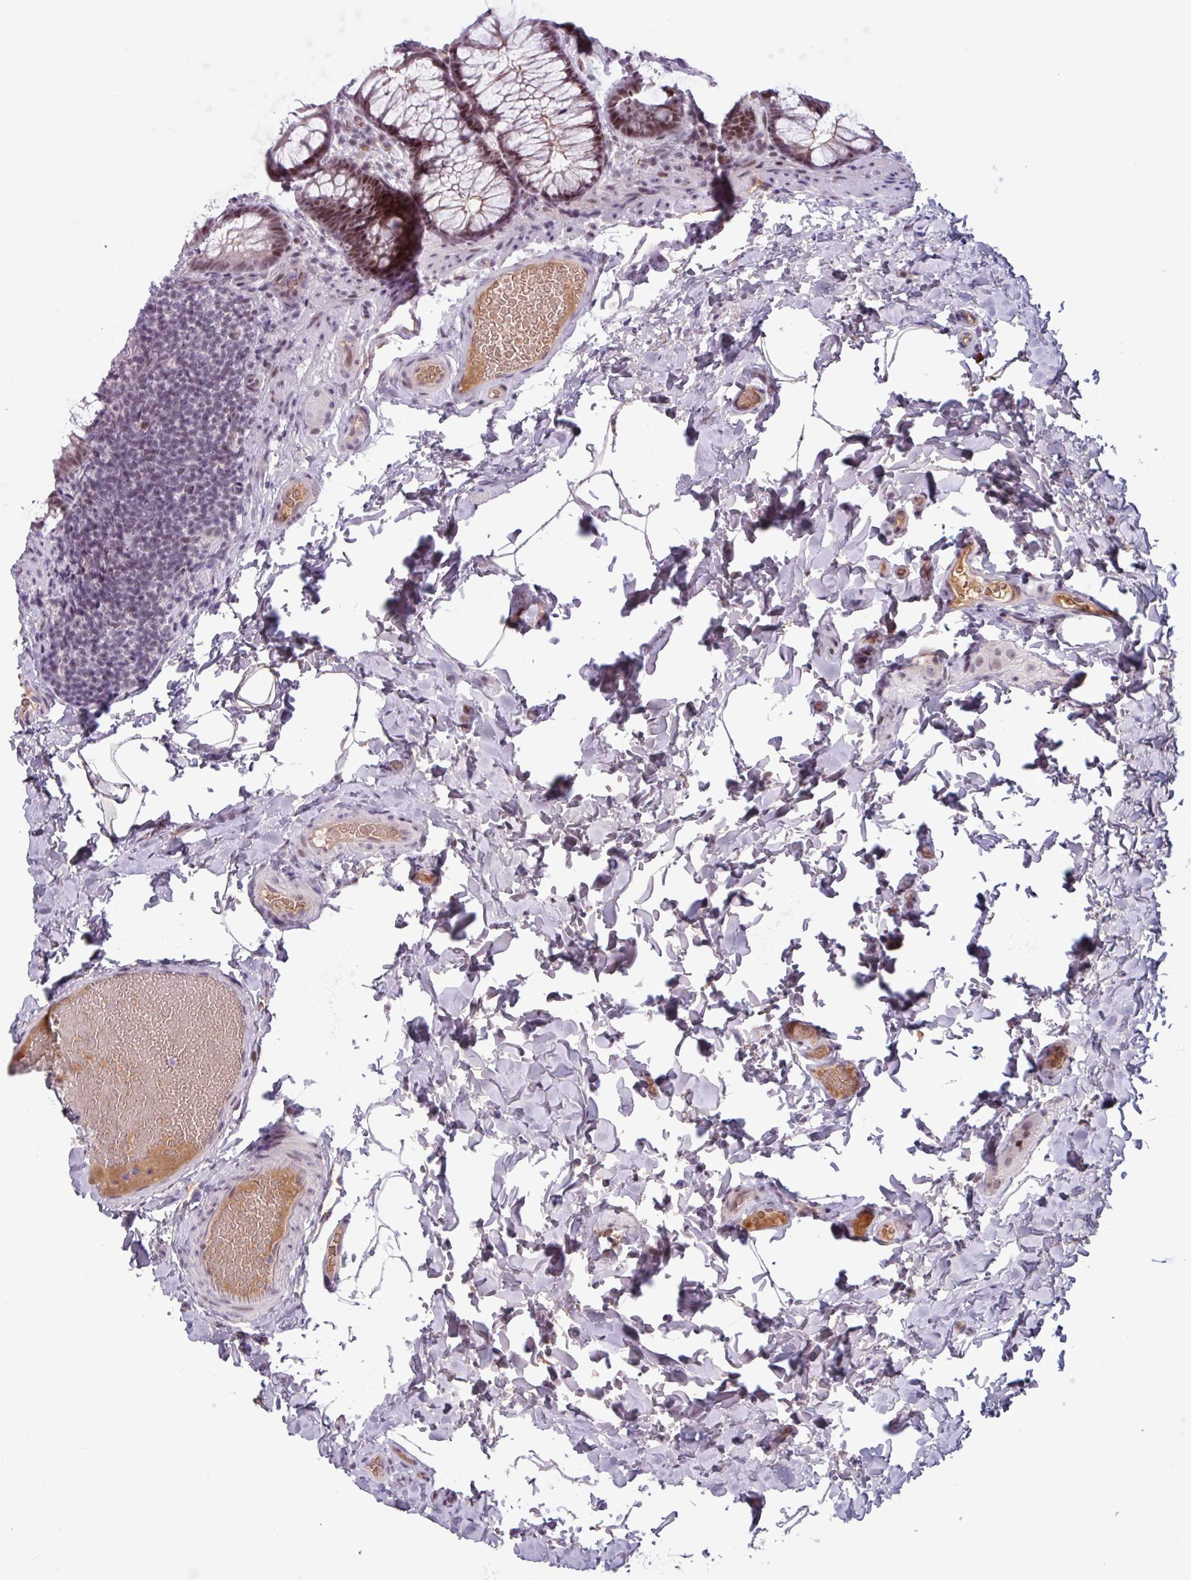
{"staining": {"intensity": "negative", "quantity": "none", "location": "none"}, "tissue": "colon", "cell_type": "Endothelial cells", "image_type": "normal", "snomed": [{"axis": "morphology", "description": "Normal tissue, NOS"}, {"axis": "topography", "description": "Colon"}], "caption": "The histopathology image demonstrates no significant positivity in endothelial cells of colon. Brightfield microscopy of immunohistochemistry (IHC) stained with DAB (3,3'-diaminobenzidine) (brown) and hematoxylin (blue), captured at high magnification.", "gene": "ZNF575", "patient": {"sex": "male", "age": 46}}